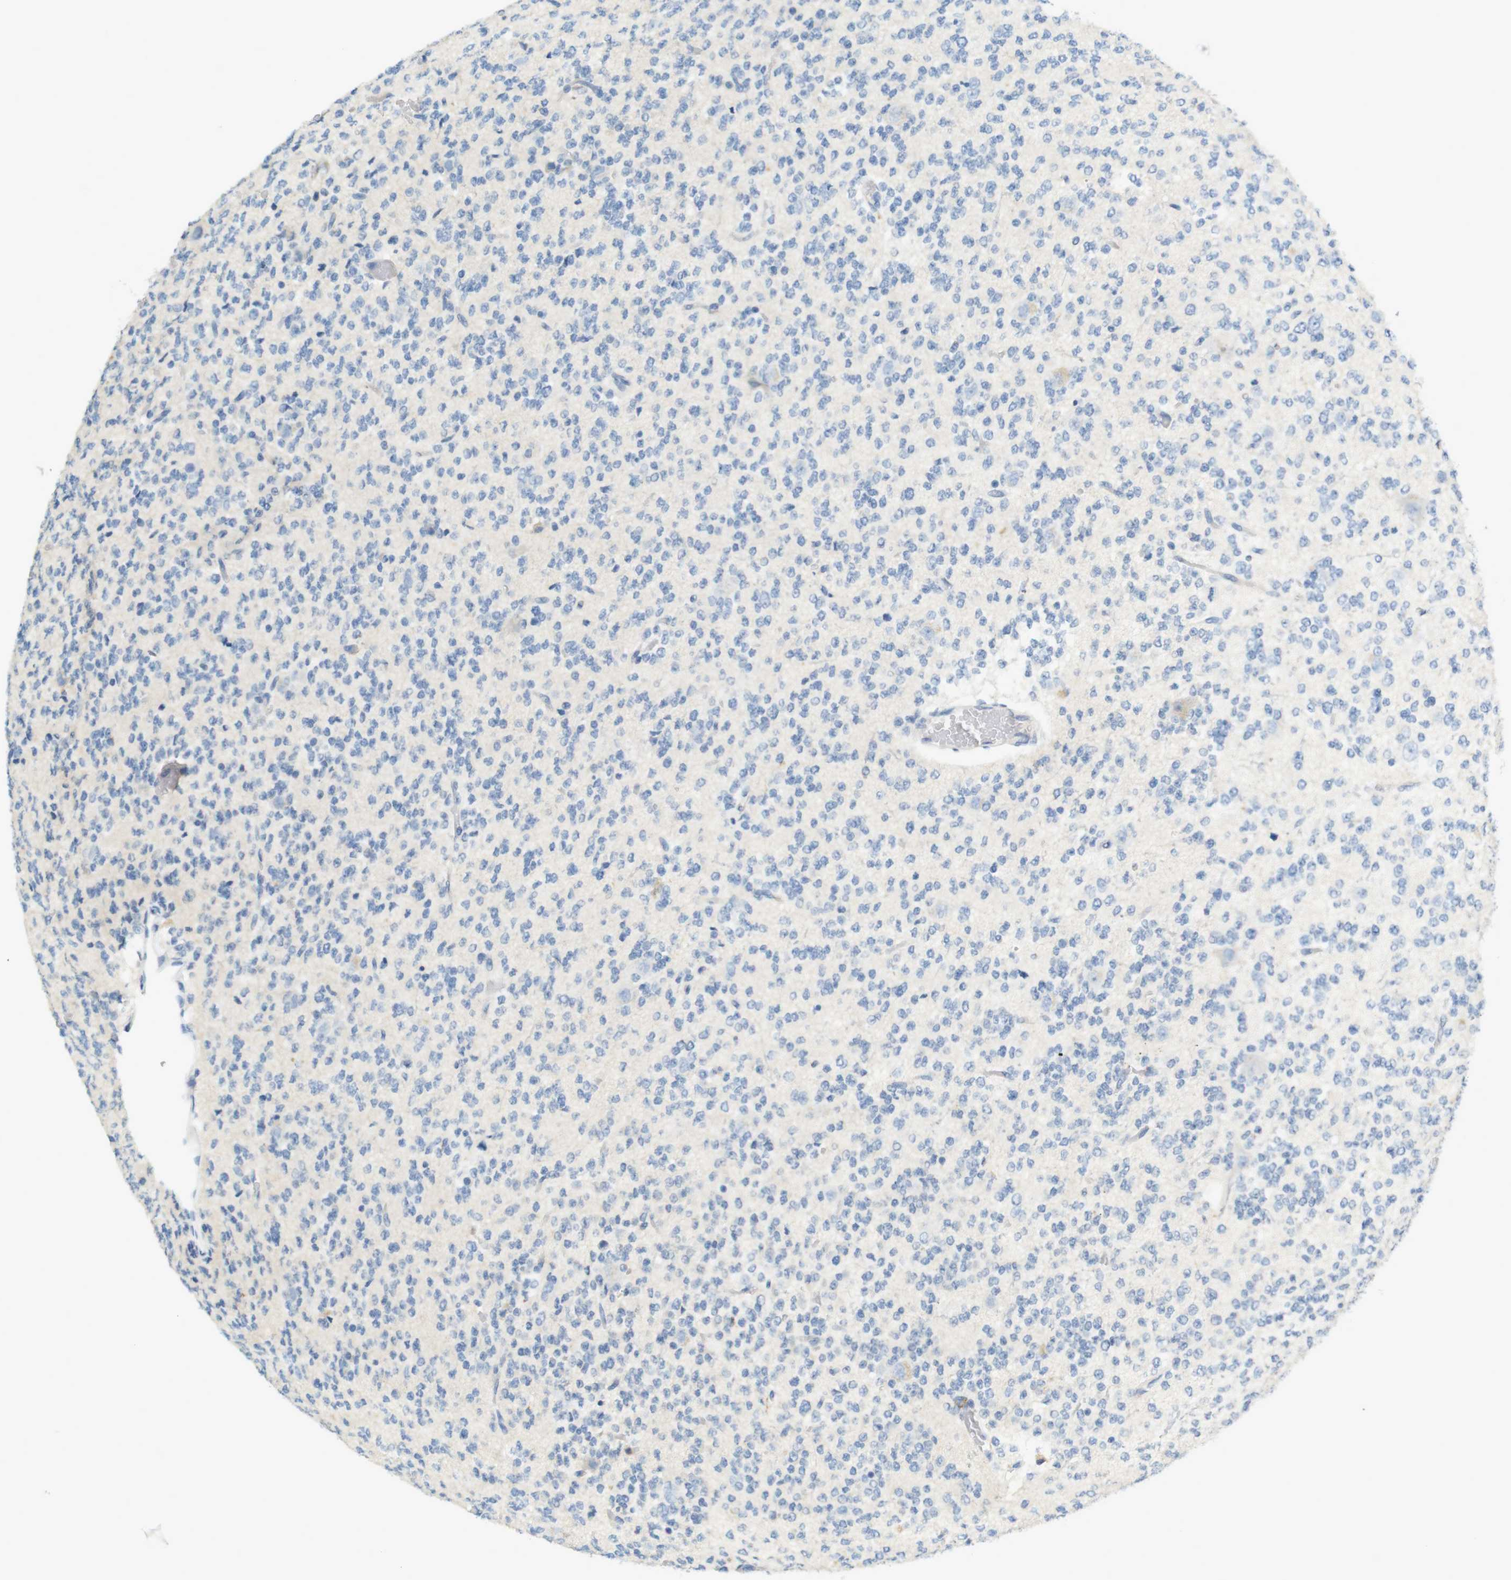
{"staining": {"intensity": "negative", "quantity": "none", "location": "none"}, "tissue": "glioma", "cell_type": "Tumor cells", "image_type": "cancer", "snomed": [{"axis": "morphology", "description": "Glioma, malignant, Low grade"}, {"axis": "topography", "description": "Brain"}], "caption": "This histopathology image is of malignant low-grade glioma stained with immunohistochemistry (IHC) to label a protein in brown with the nuclei are counter-stained blue. There is no positivity in tumor cells.", "gene": "LRRK2", "patient": {"sex": "male", "age": 38}}